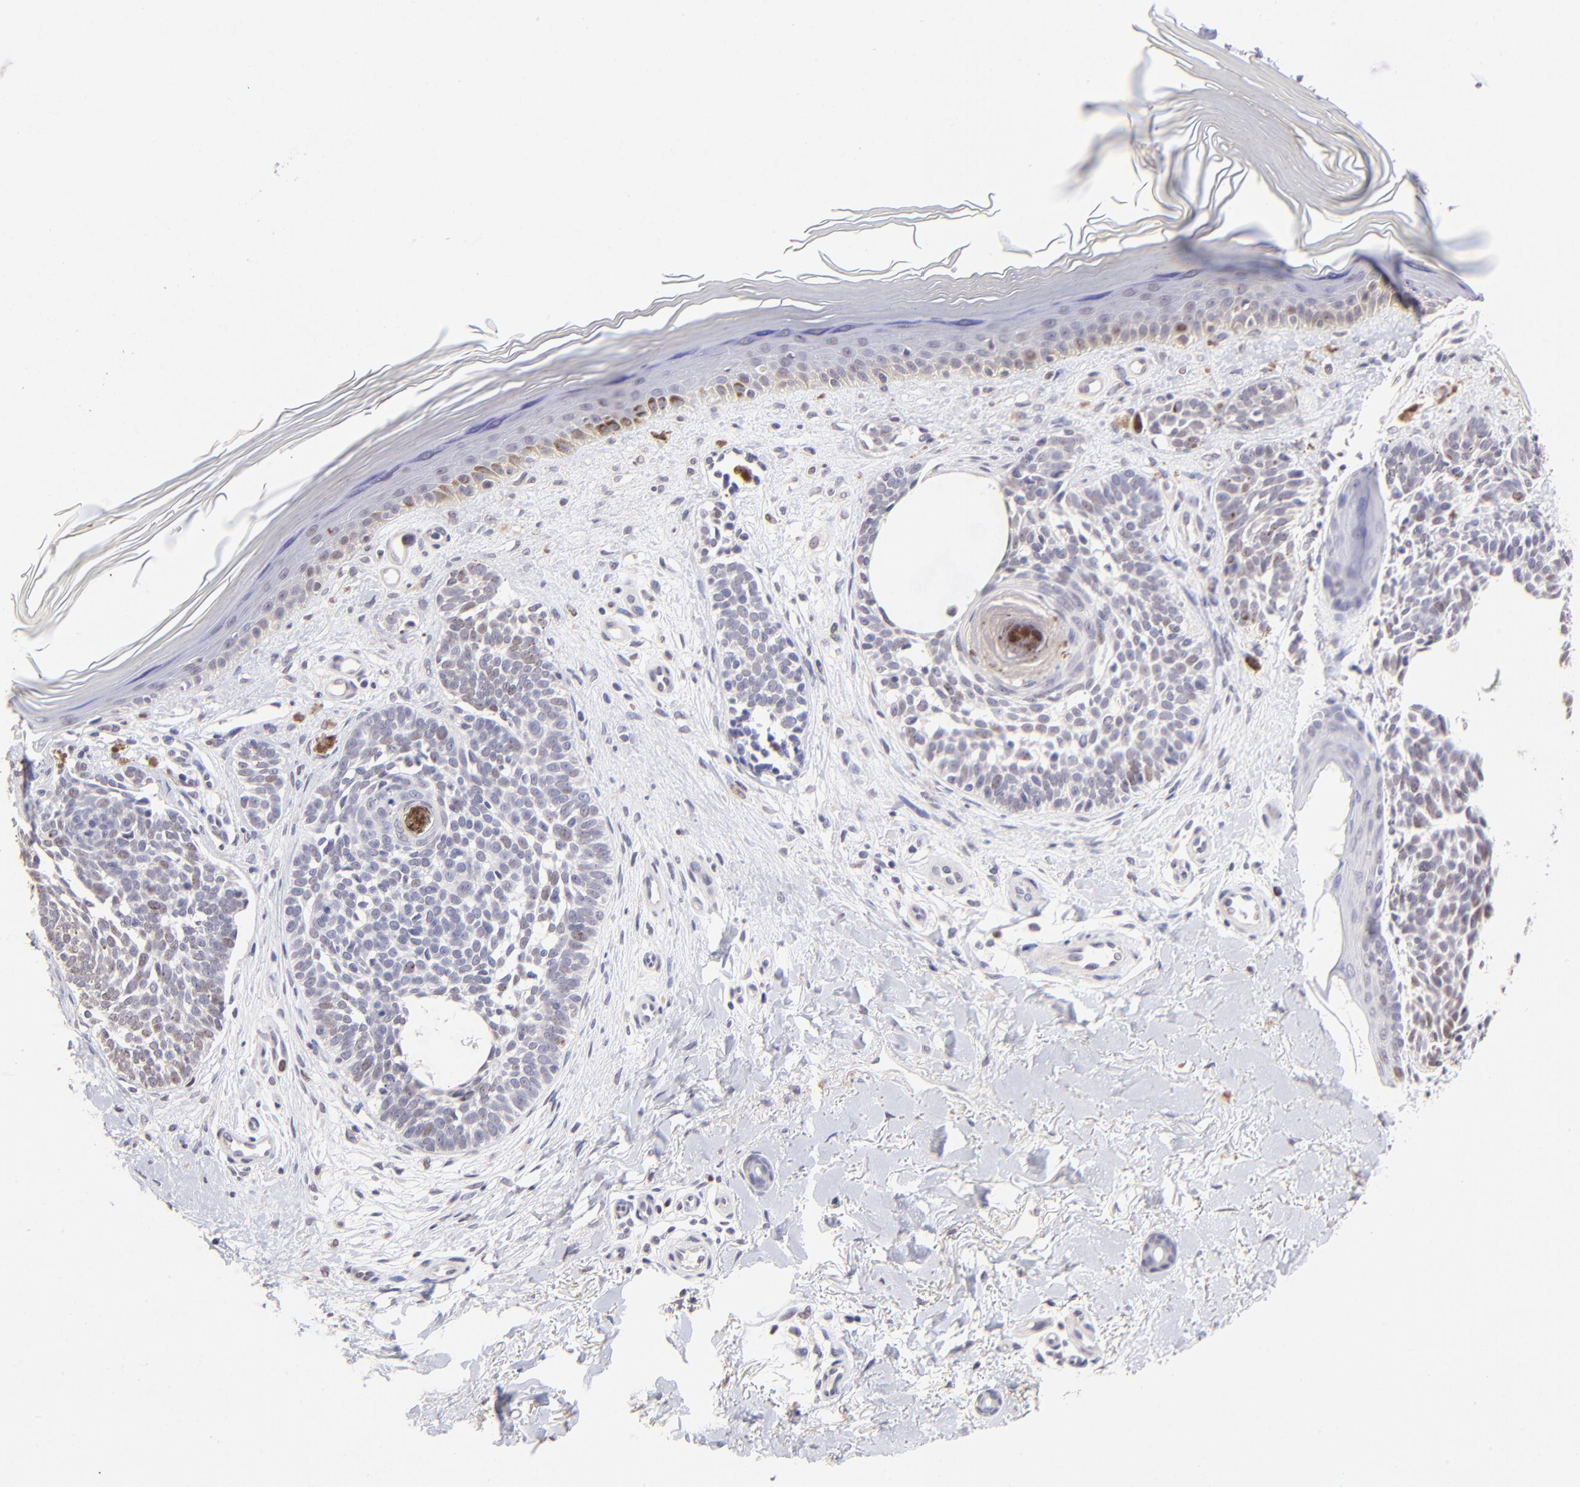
{"staining": {"intensity": "weak", "quantity": "<25%", "location": "nuclear"}, "tissue": "skin cancer", "cell_type": "Tumor cells", "image_type": "cancer", "snomed": [{"axis": "morphology", "description": "Normal tissue, NOS"}, {"axis": "morphology", "description": "Basal cell carcinoma"}, {"axis": "topography", "description": "Skin"}], "caption": "A high-resolution histopathology image shows IHC staining of skin cancer, which reveals no significant positivity in tumor cells.", "gene": "DNMT1", "patient": {"sex": "female", "age": 58}}